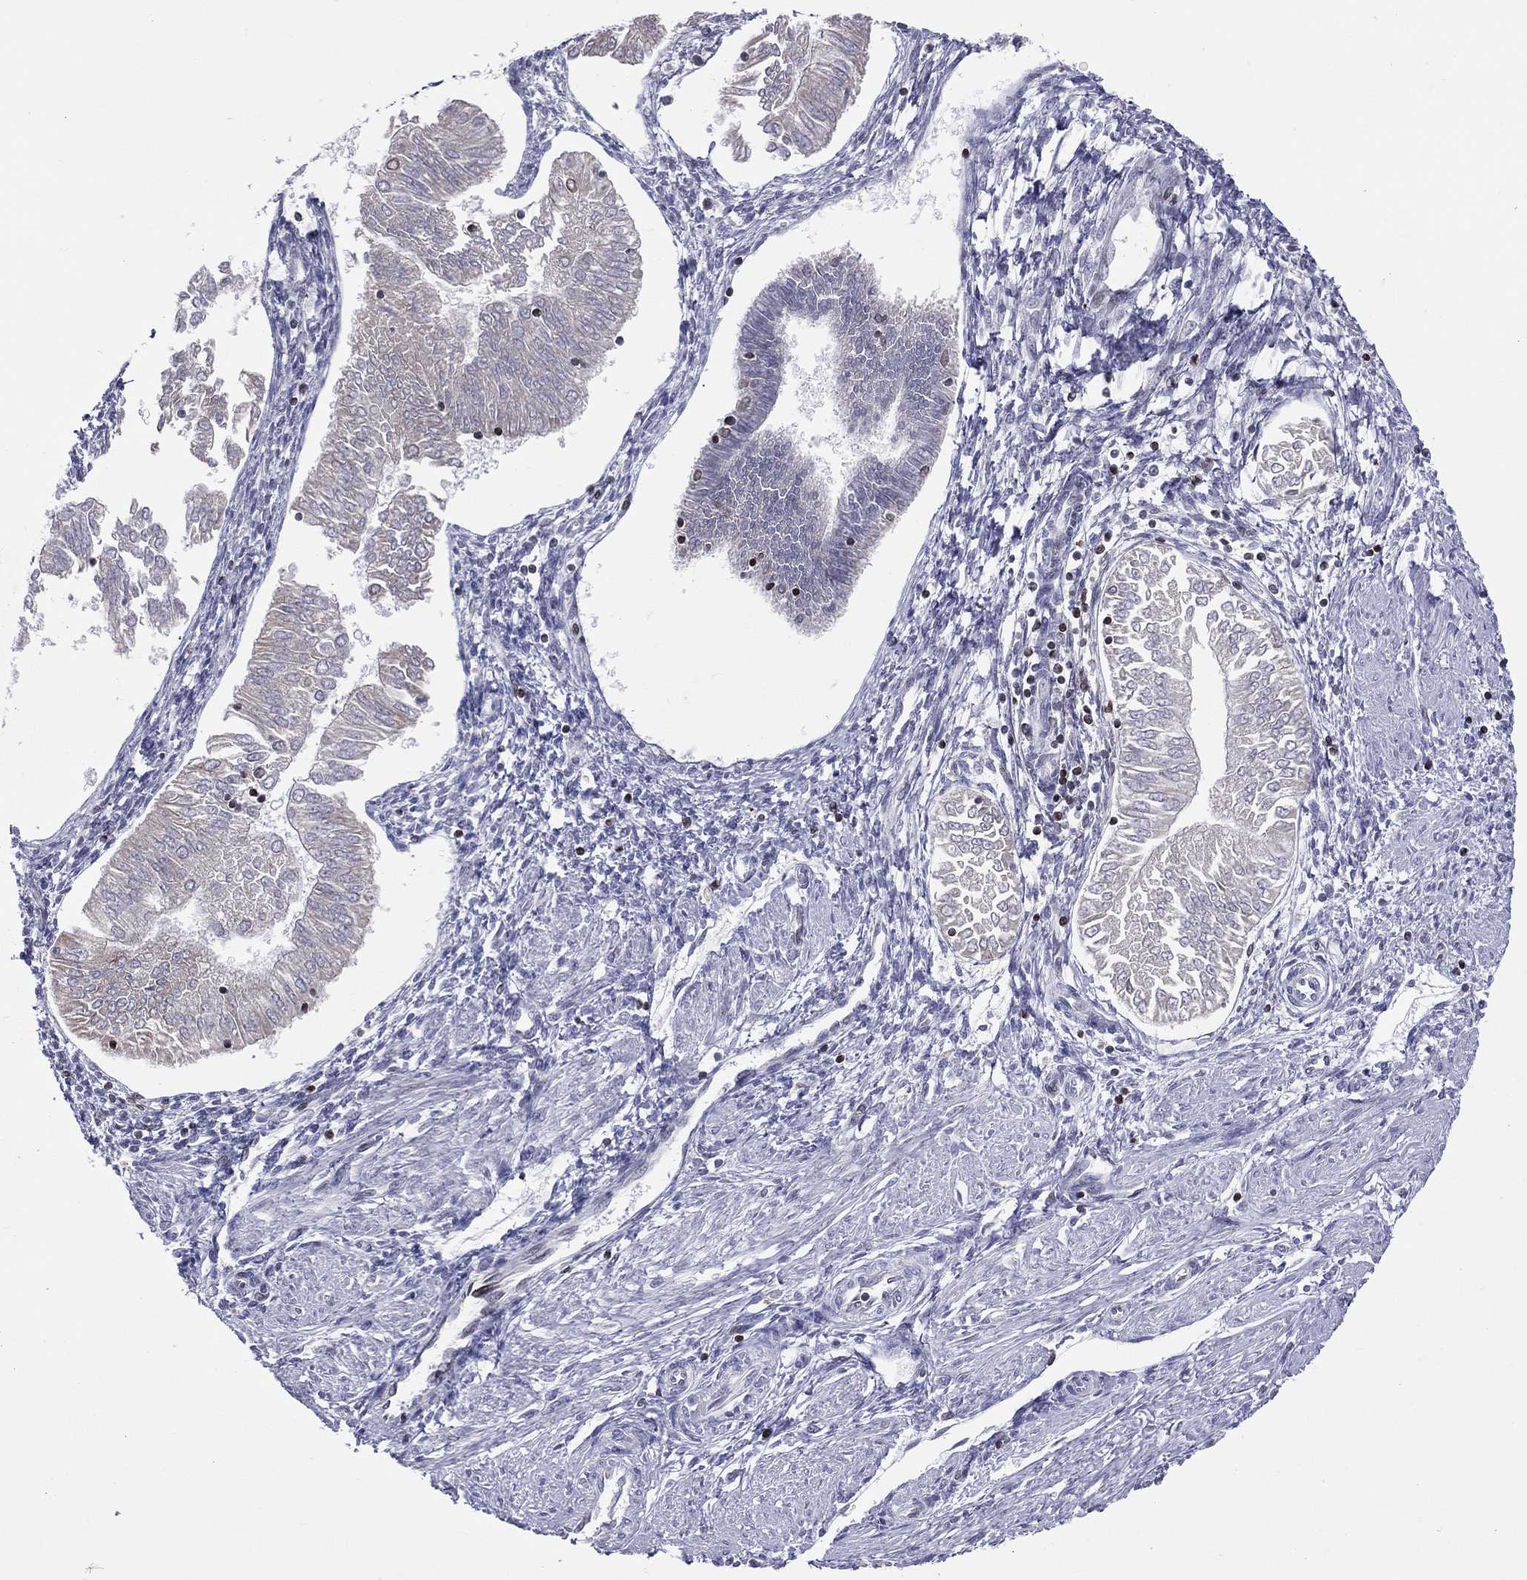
{"staining": {"intensity": "negative", "quantity": "none", "location": "none"}, "tissue": "endometrial cancer", "cell_type": "Tumor cells", "image_type": "cancer", "snomed": [{"axis": "morphology", "description": "Adenocarcinoma, NOS"}, {"axis": "topography", "description": "Endometrium"}], "caption": "Endometrial cancer was stained to show a protein in brown. There is no significant positivity in tumor cells.", "gene": "DBF4B", "patient": {"sex": "female", "age": 53}}